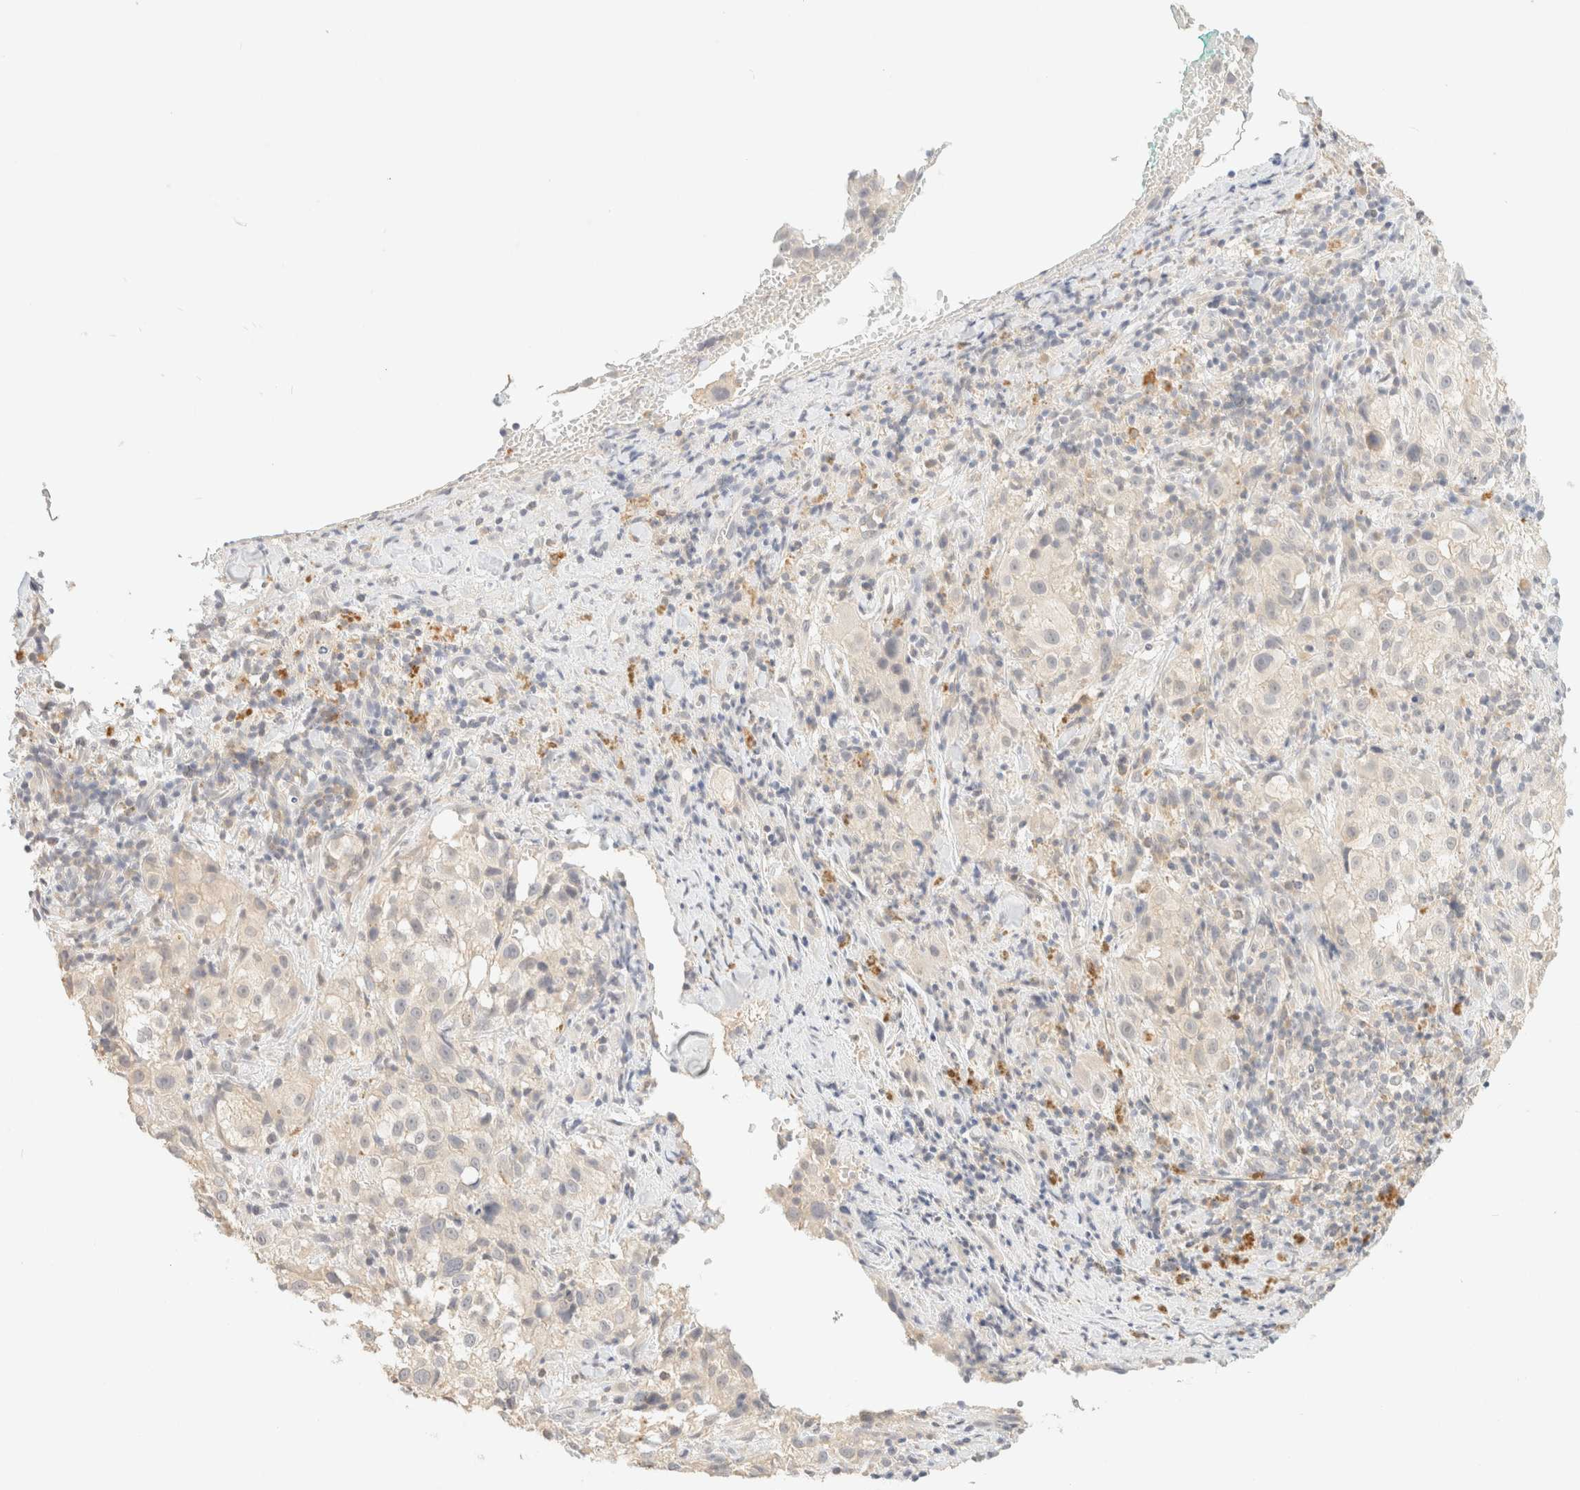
{"staining": {"intensity": "negative", "quantity": "none", "location": "none"}, "tissue": "melanoma", "cell_type": "Tumor cells", "image_type": "cancer", "snomed": [{"axis": "morphology", "description": "Necrosis, NOS"}, {"axis": "morphology", "description": "Malignant melanoma, NOS"}, {"axis": "topography", "description": "Skin"}], "caption": "DAB immunohistochemical staining of human melanoma demonstrates no significant positivity in tumor cells. (Immunohistochemistry, brightfield microscopy, high magnification).", "gene": "TIMD4", "patient": {"sex": "female", "age": 87}}